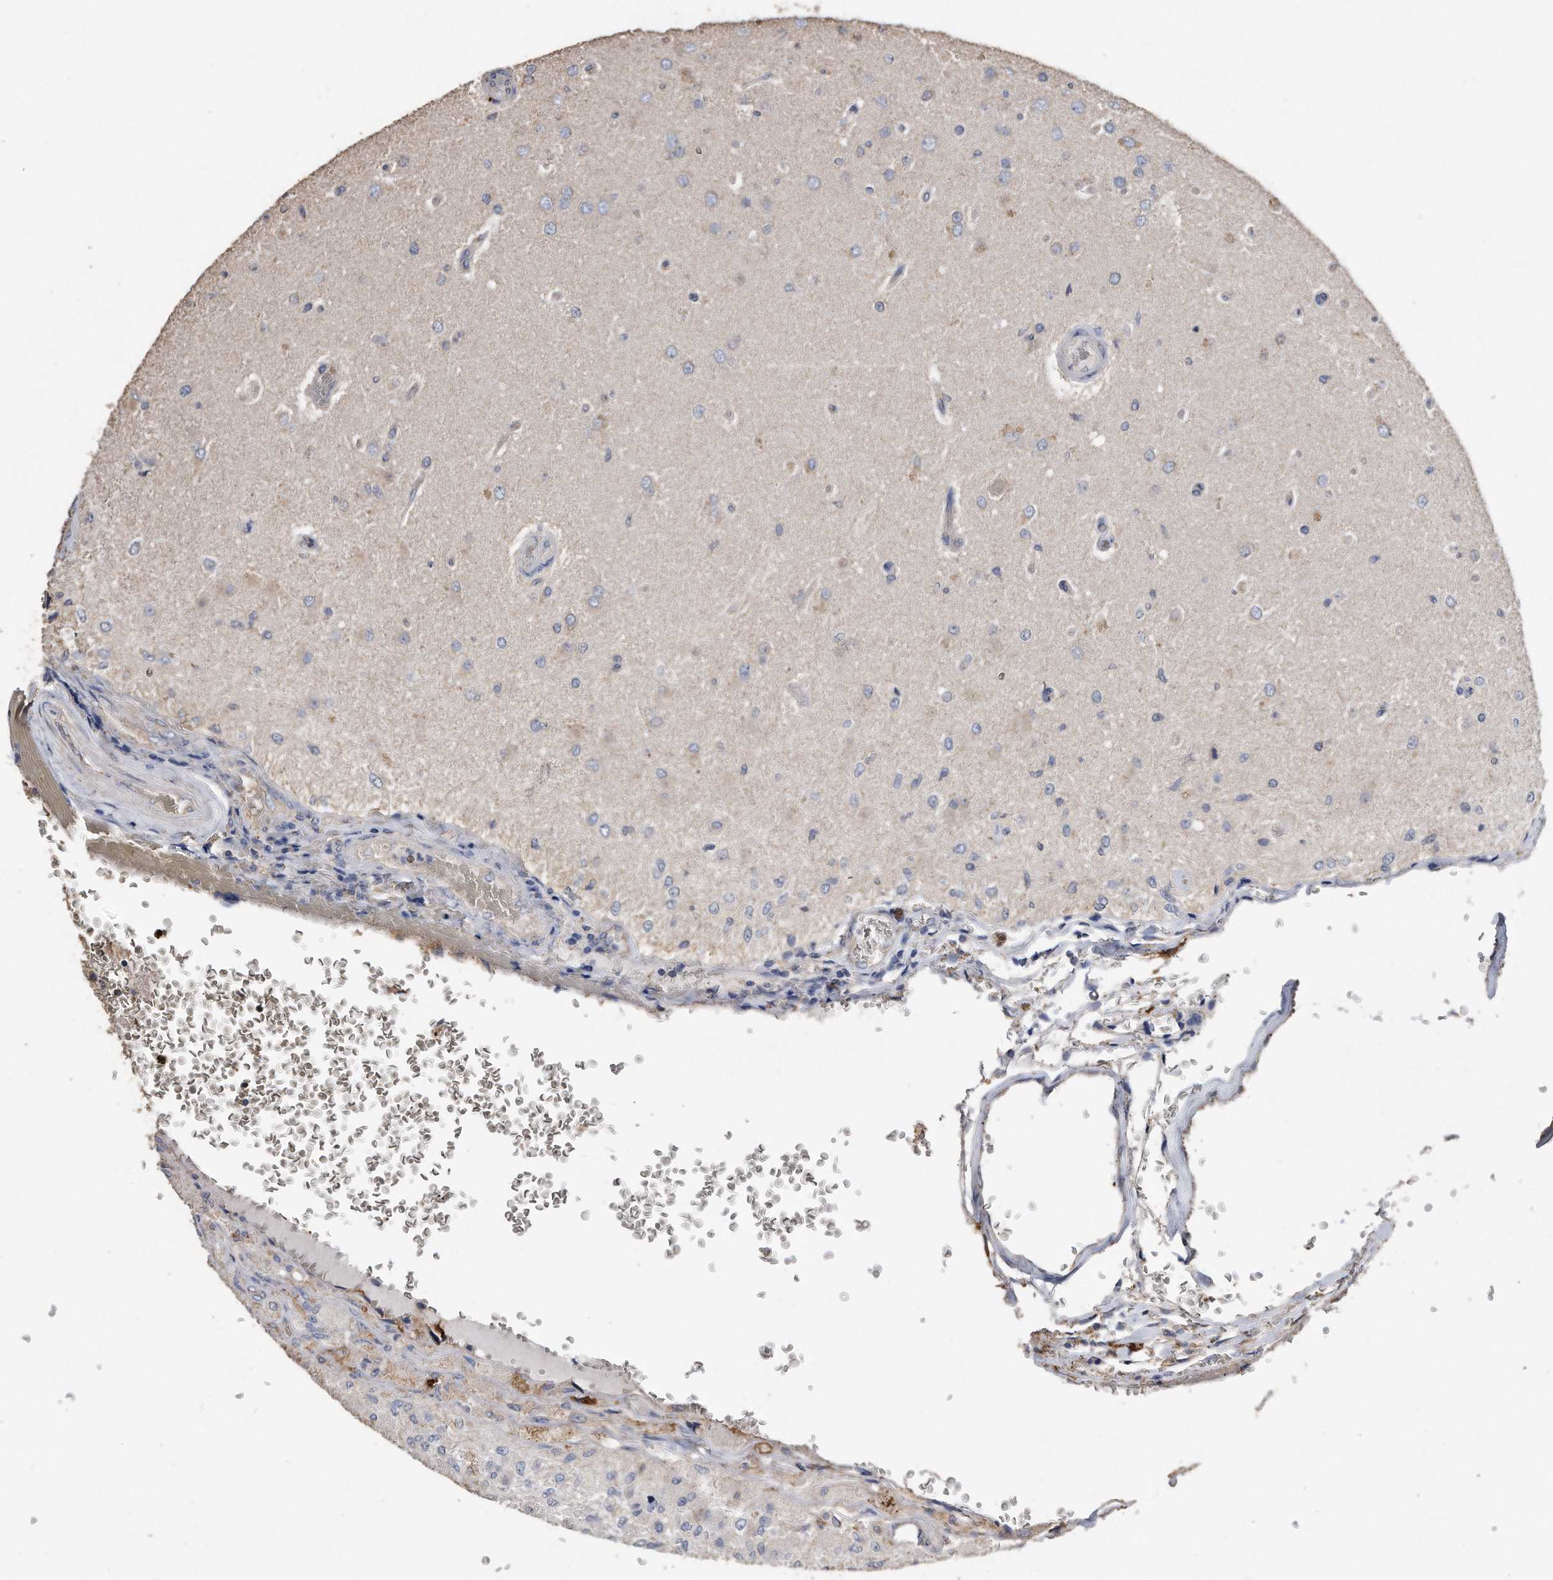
{"staining": {"intensity": "negative", "quantity": "none", "location": "none"}, "tissue": "glioma", "cell_type": "Tumor cells", "image_type": "cancer", "snomed": [{"axis": "morphology", "description": "Normal tissue, NOS"}, {"axis": "morphology", "description": "Glioma, malignant, High grade"}, {"axis": "topography", "description": "Cerebral cortex"}], "caption": "IHC image of human glioma stained for a protein (brown), which shows no expression in tumor cells.", "gene": "CDCP1", "patient": {"sex": "male", "age": 77}}